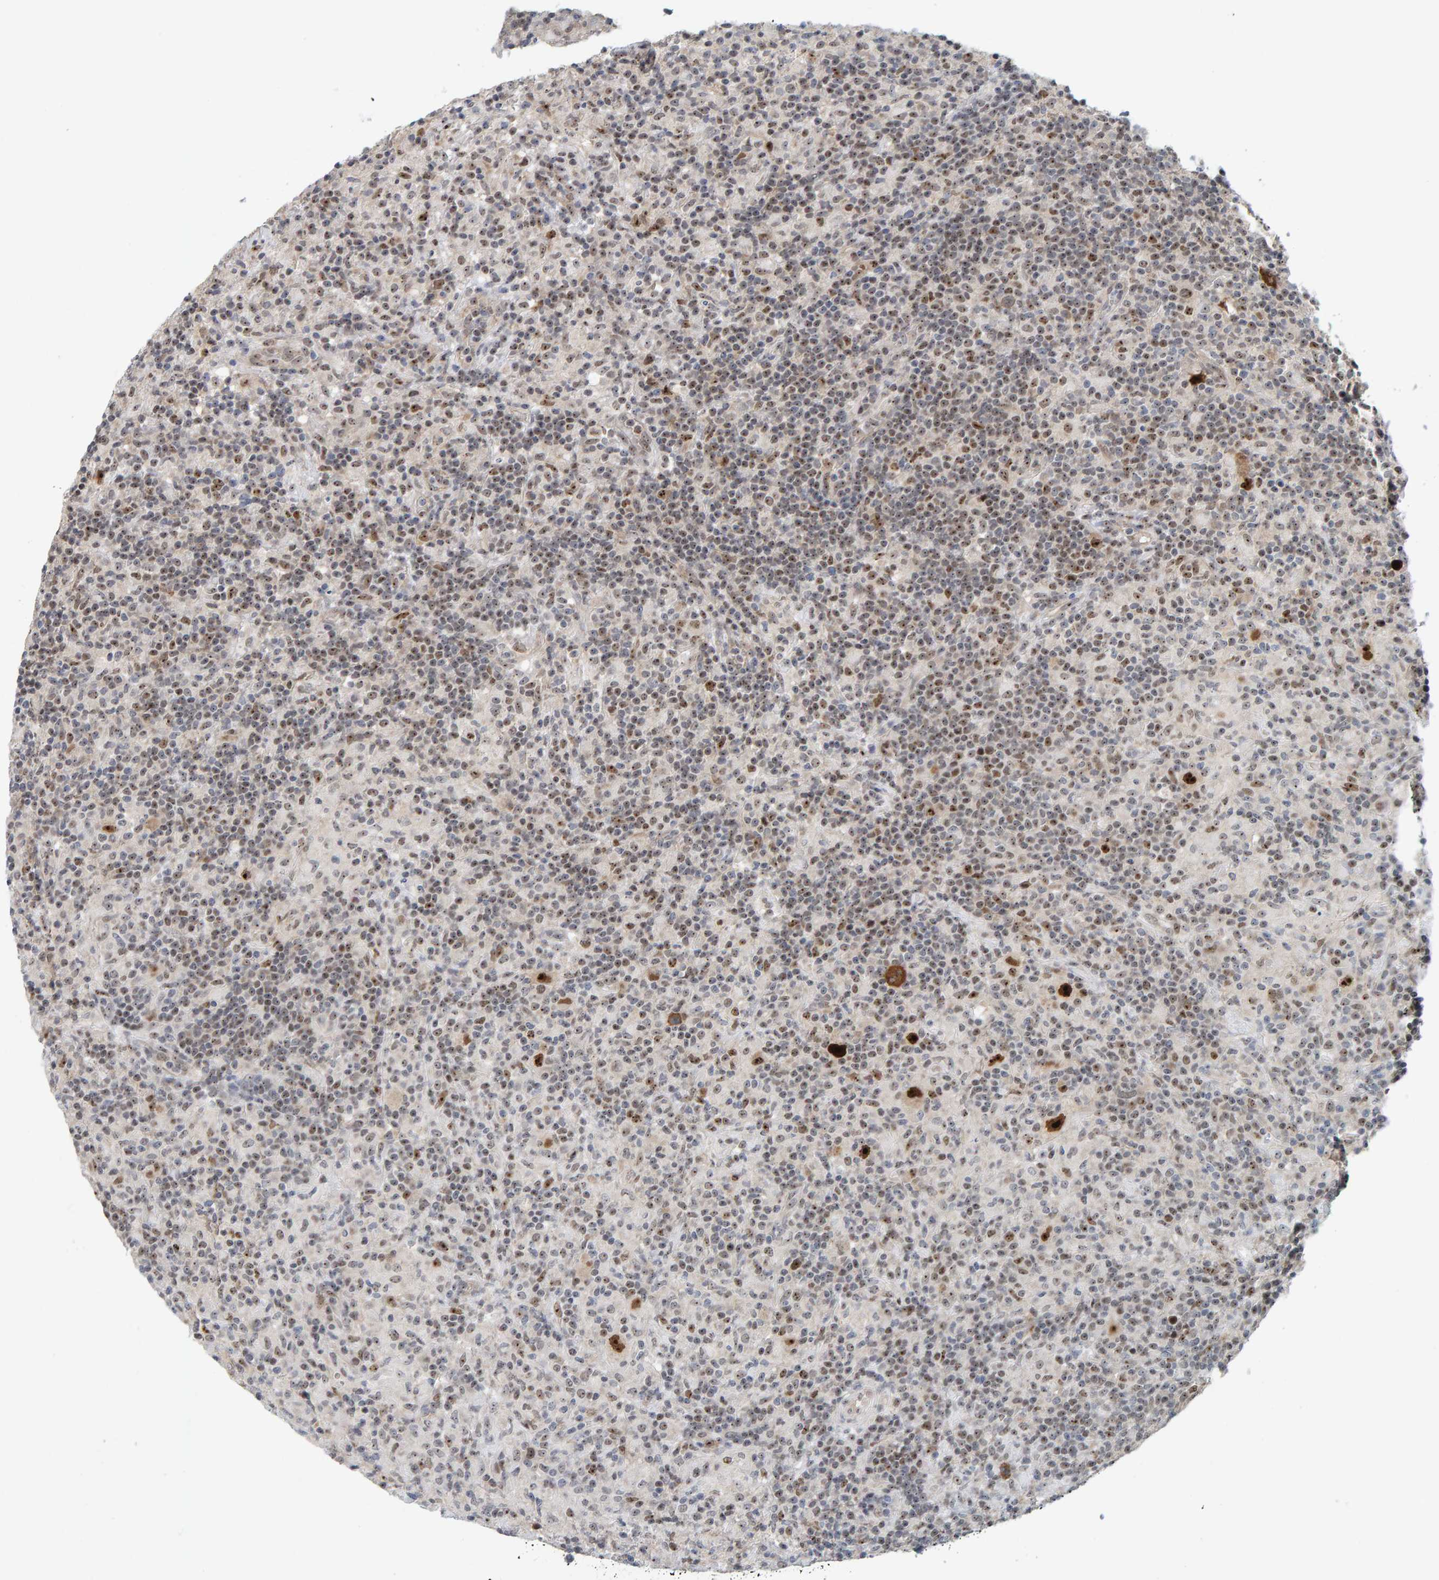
{"staining": {"intensity": "strong", "quantity": ">75%", "location": "cytoplasmic/membranous,nuclear"}, "tissue": "lymphoma", "cell_type": "Tumor cells", "image_type": "cancer", "snomed": [{"axis": "morphology", "description": "Hodgkin's disease, NOS"}, {"axis": "topography", "description": "Lymph node"}], "caption": "Protein analysis of lymphoma tissue reveals strong cytoplasmic/membranous and nuclear positivity in about >75% of tumor cells.", "gene": "POLR1E", "patient": {"sex": "male", "age": 70}}